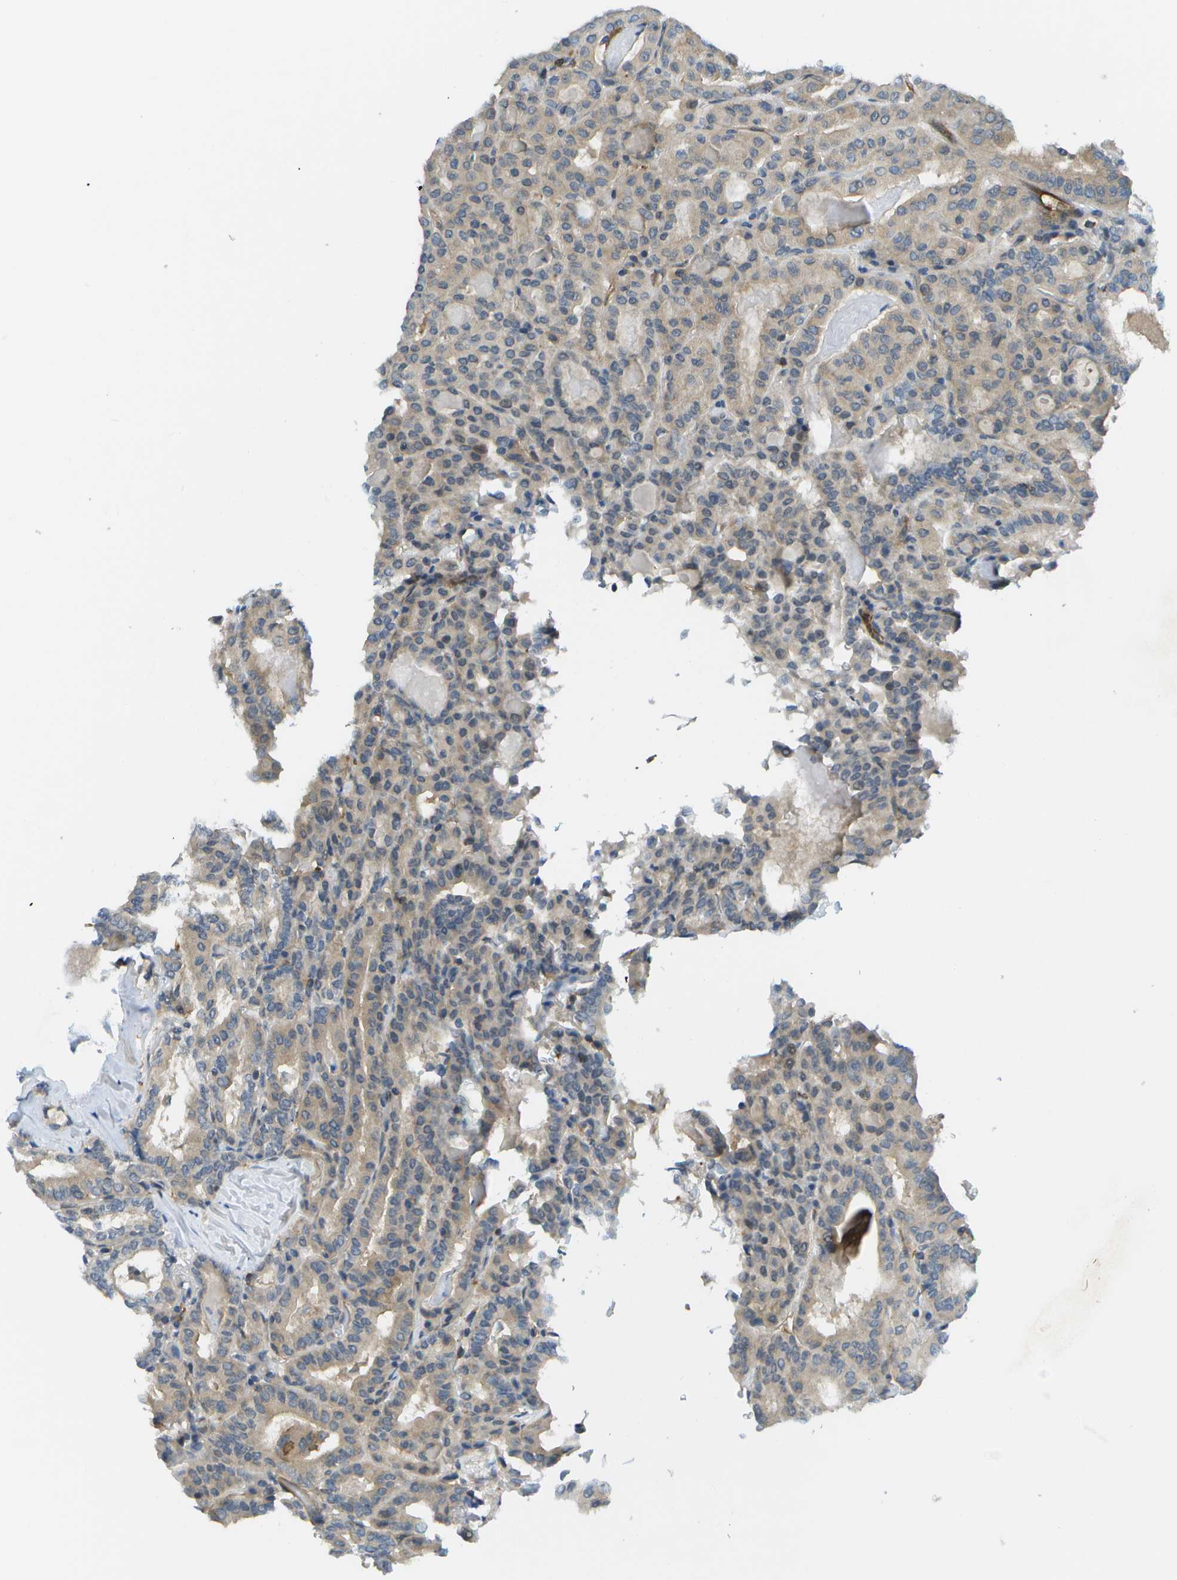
{"staining": {"intensity": "weak", "quantity": ">75%", "location": "cytoplasmic/membranous"}, "tissue": "thyroid cancer", "cell_type": "Tumor cells", "image_type": "cancer", "snomed": [{"axis": "morphology", "description": "Papillary adenocarcinoma, NOS"}, {"axis": "topography", "description": "Thyroid gland"}], "caption": "Weak cytoplasmic/membranous protein expression is seen in about >75% of tumor cells in thyroid cancer (papillary adenocarcinoma).", "gene": "KIAA0040", "patient": {"sex": "female", "age": 42}}